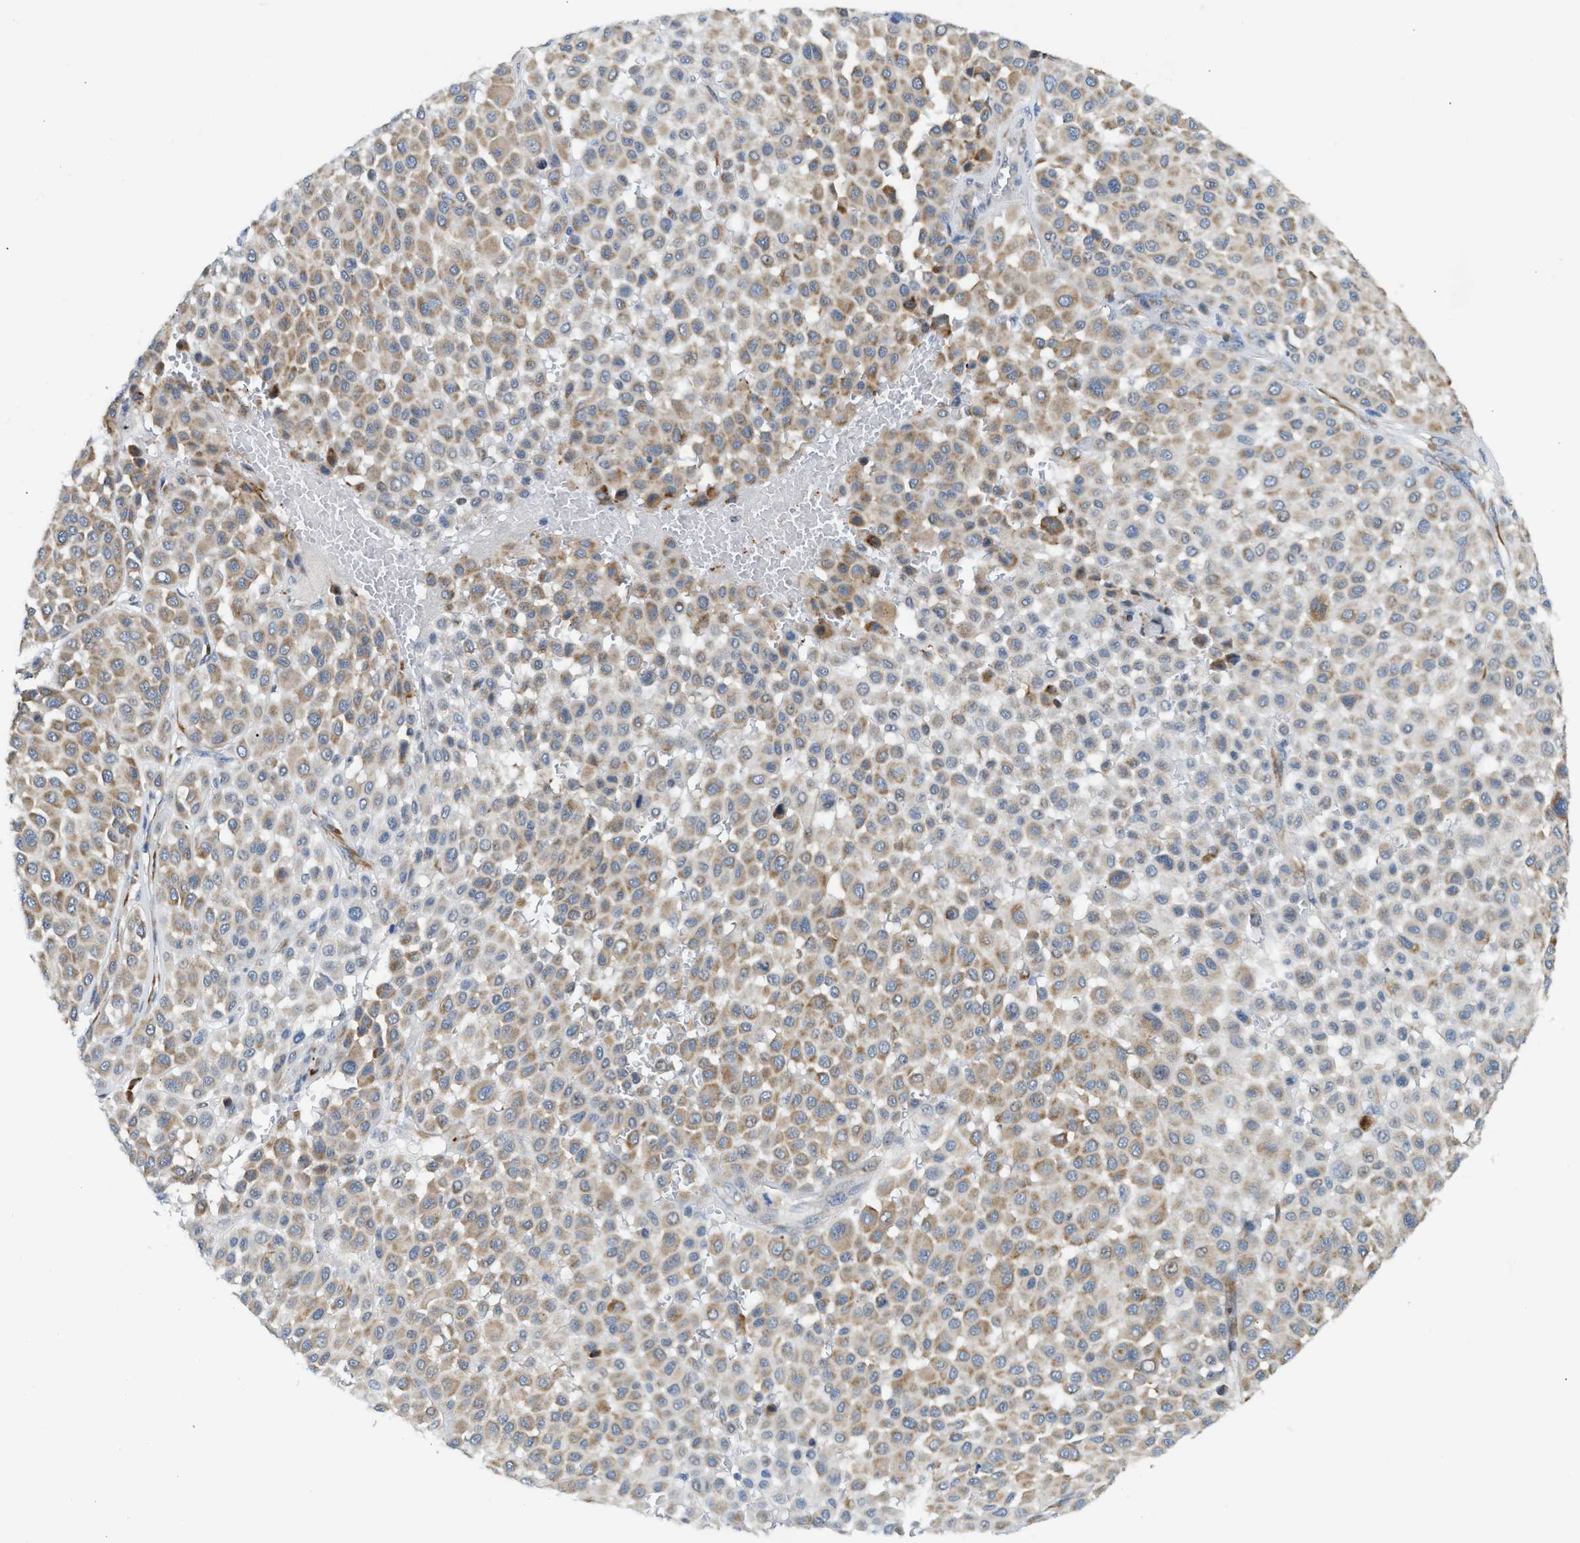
{"staining": {"intensity": "moderate", "quantity": "25%-75%", "location": "cytoplasmic/membranous"}, "tissue": "melanoma", "cell_type": "Tumor cells", "image_type": "cancer", "snomed": [{"axis": "morphology", "description": "Malignant melanoma, Metastatic site"}, {"axis": "topography", "description": "Soft tissue"}], "caption": "About 25%-75% of tumor cells in melanoma reveal moderate cytoplasmic/membranous protein expression as visualized by brown immunohistochemical staining.", "gene": "KCNC2", "patient": {"sex": "male", "age": 41}}